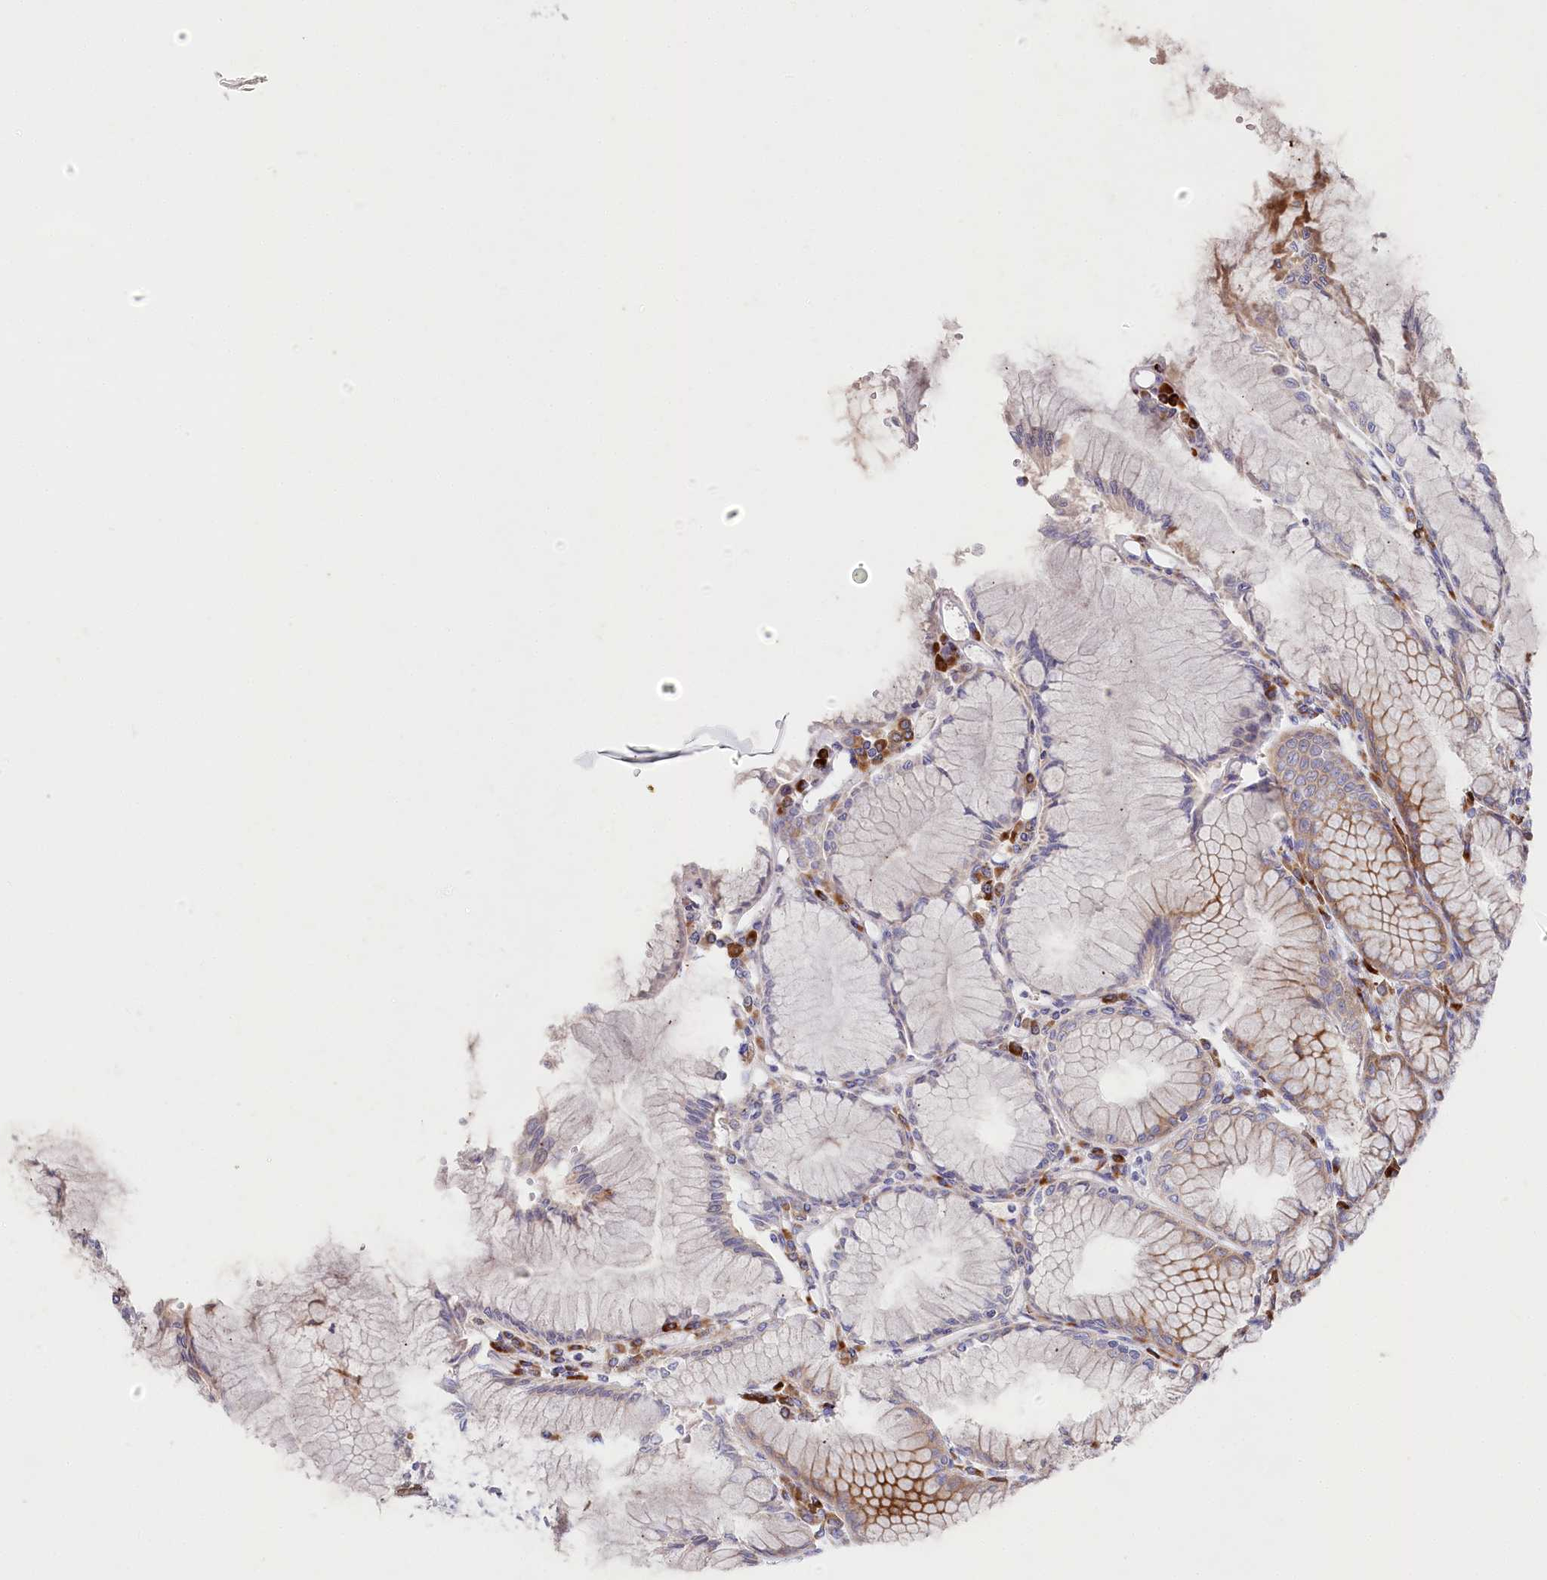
{"staining": {"intensity": "moderate", "quantity": ">75%", "location": "cytoplasmic/membranous"}, "tissue": "stomach", "cell_type": "Glandular cells", "image_type": "normal", "snomed": [{"axis": "morphology", "description": "Normal tissue, NOS"}, {"axis": "topography", "description": "Stomach"}], "caption": "Moderate cytoplasmic/membranous expression for a protein is present in approximately >75% of glandular cells of benign stomach using immunohistochemistry.", "gene": "POGLUT1", "patient": {"sex": "female", "age": 57}}